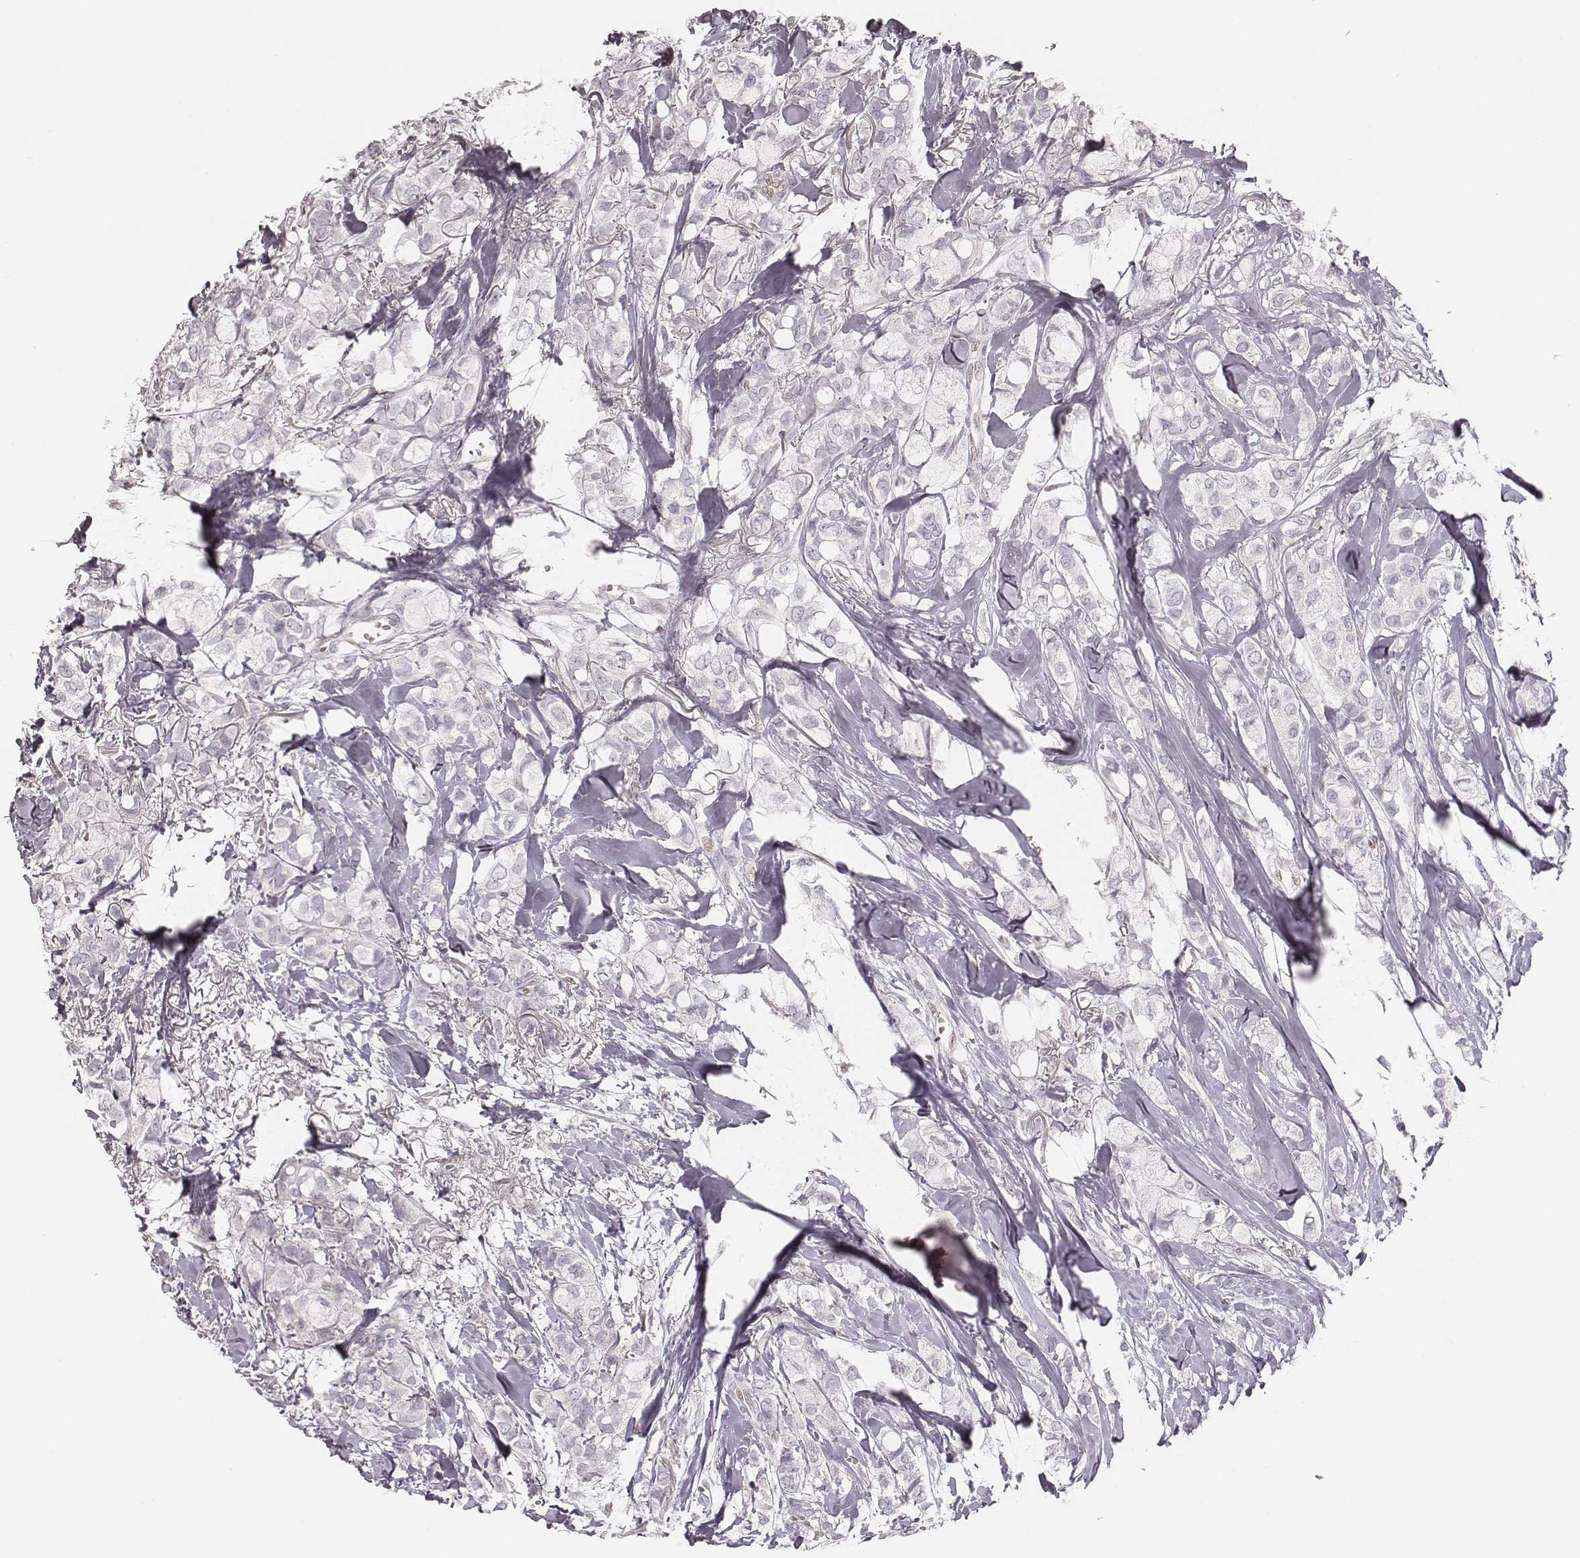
{"staining": {"intensity": "negative", "quantity": "none", "location": "none"}, "tissue": "breast cancer", "cell_type": "Tumor cells", "image_type": "cancer", "snomed": [{"axis": "morphology", "description": "Duct carcinoma"}, {"axis": "topography", "description": "Breast"}], "caption": "Invasive ductal carcinoma (breast) stained for a protein using immunohistochemistry displays no positivity tumor cells.", "gene": "MSX1", "patient": {"sex": "female", "age": 85}}